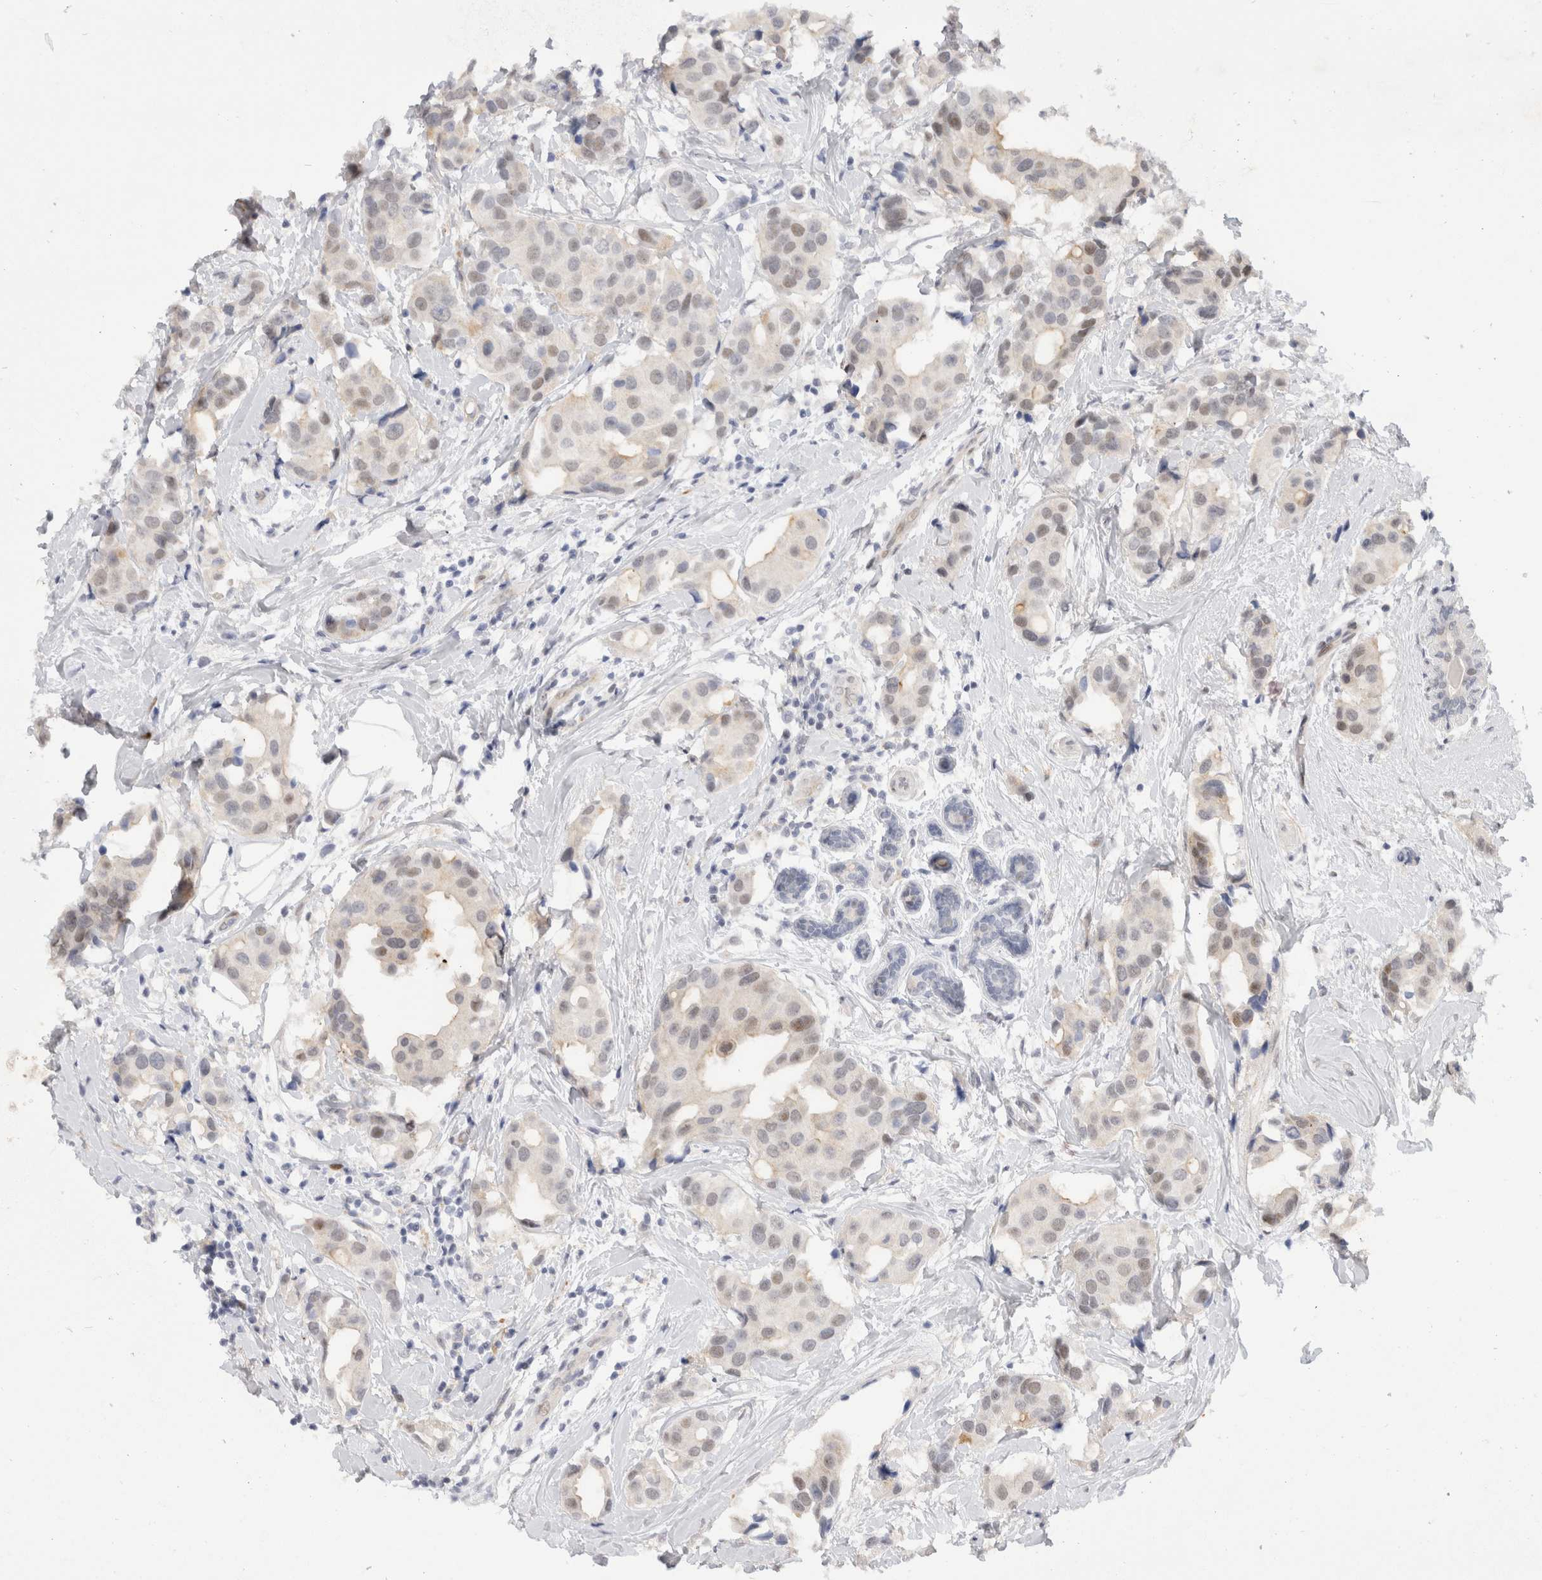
{"staining": {"intensity": "negative", "quantity": "none", "location": "none"}, "tissue": "breast cancer", "cell_type": "Tumor cells", "image_type": "cancer", "snomed": [{"axis": "morphology", "description": "Normal tissue, NOS"}, {"axis": "morphology", "description": "Duct carcinoma"}, {"axis": "topography", "description": "Breast"}], "caption": "A photomicrograph of human breast infiltrating ductal carcinoma is negative for staining in tumor cells.", "gene": "TOM1L2", "patient": {"sex": "female", "age": 39}}